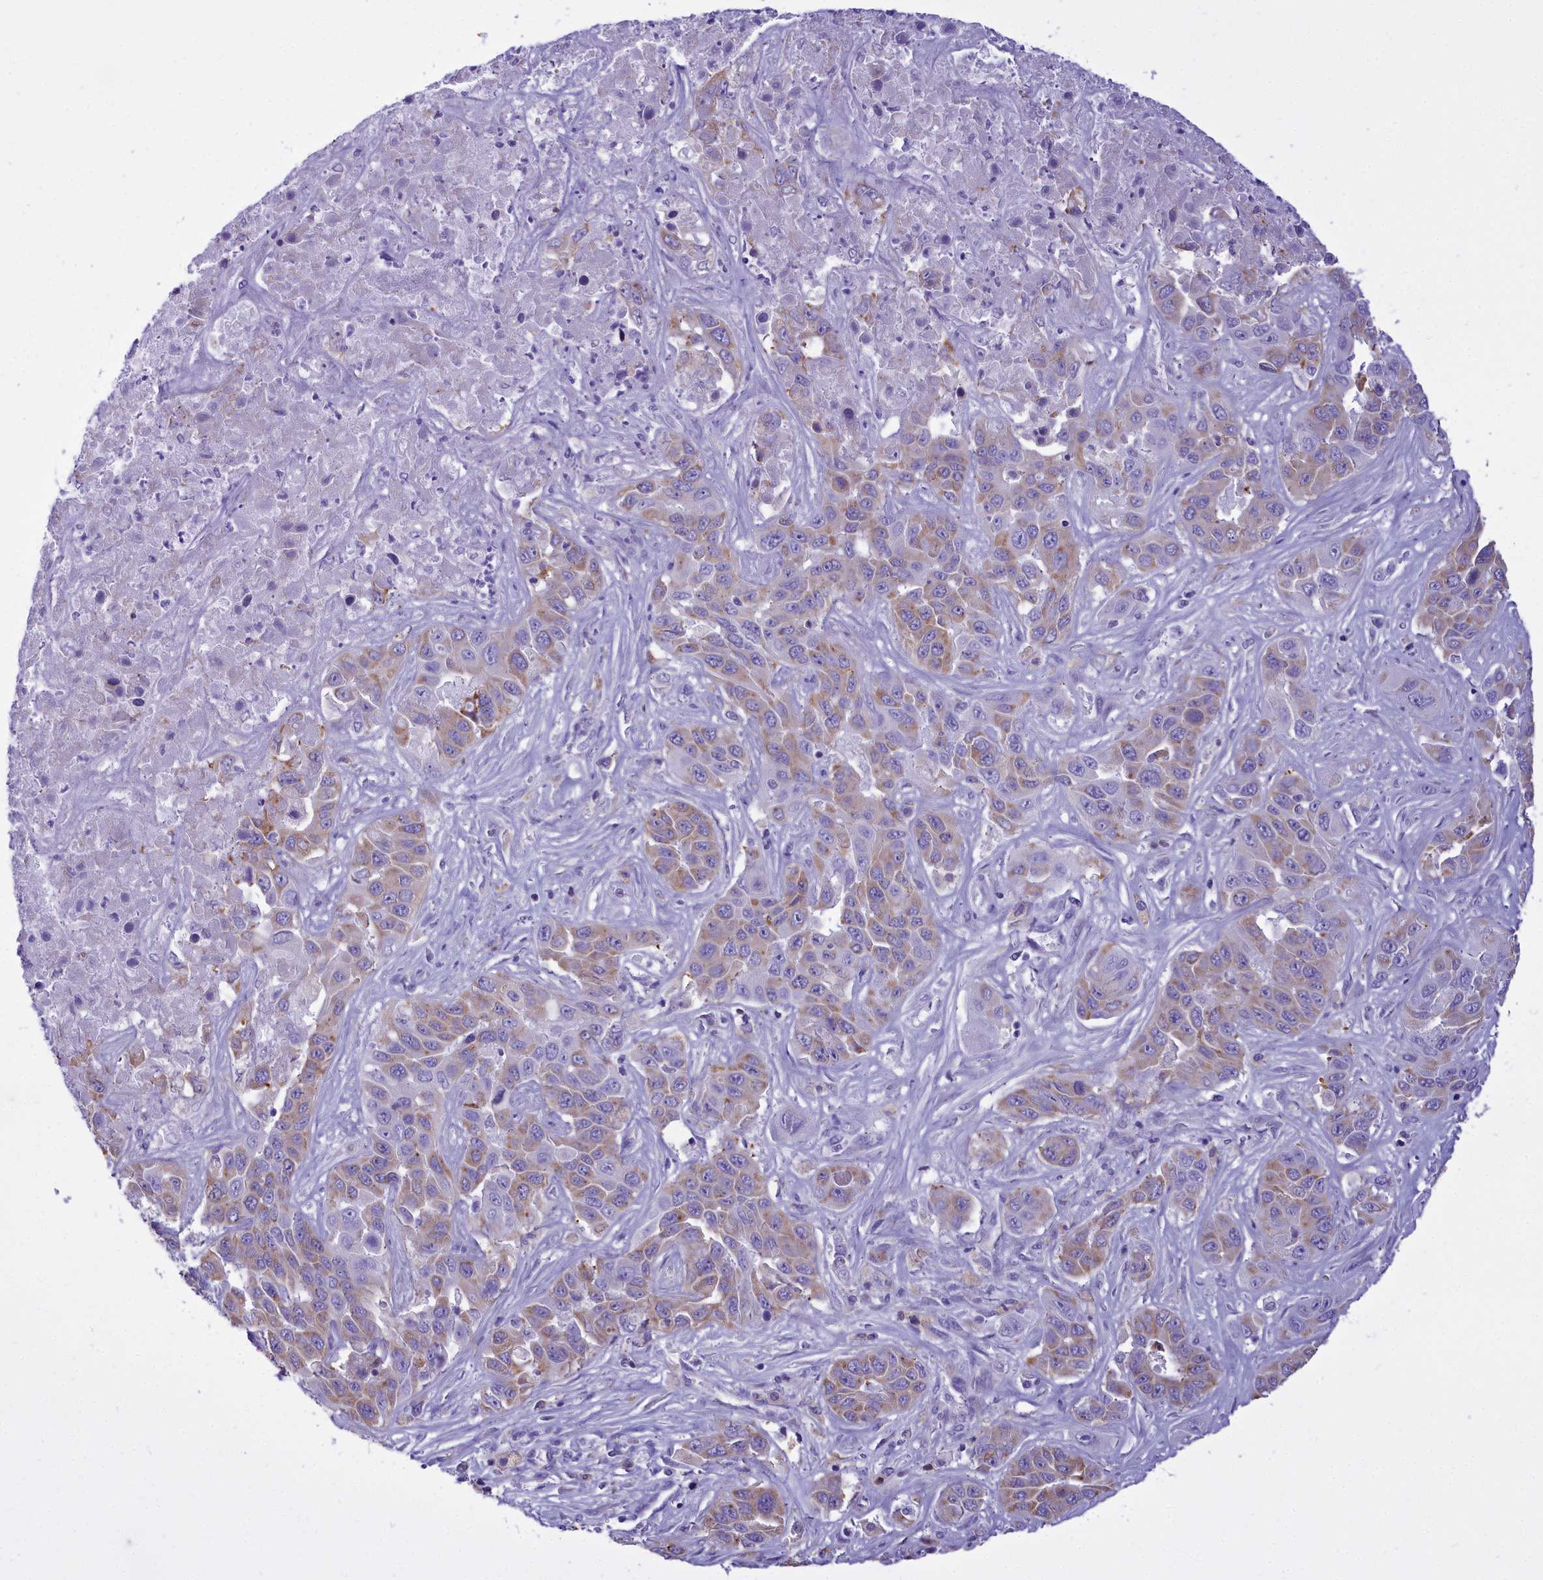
{"staining": {"intensity": "weak", "quantity": "25%-75%", "location": "cytoplasmic/membranous"}, "tissue": "liver cancer", "cell_type": "Tumor cells", "image_type": "cancer", "snomed": [{"axis": "morphology", "description": "Cholangiocarcinoma"}, {"axis": "topography", "description": "Liver"}], "caption": "An image of liver cancer stained for a protein shows weak cytoplasmic/membranous brown staining in tumor cells.", "gene": "CD5", "patient": {"sex": "female", "age": 52}}